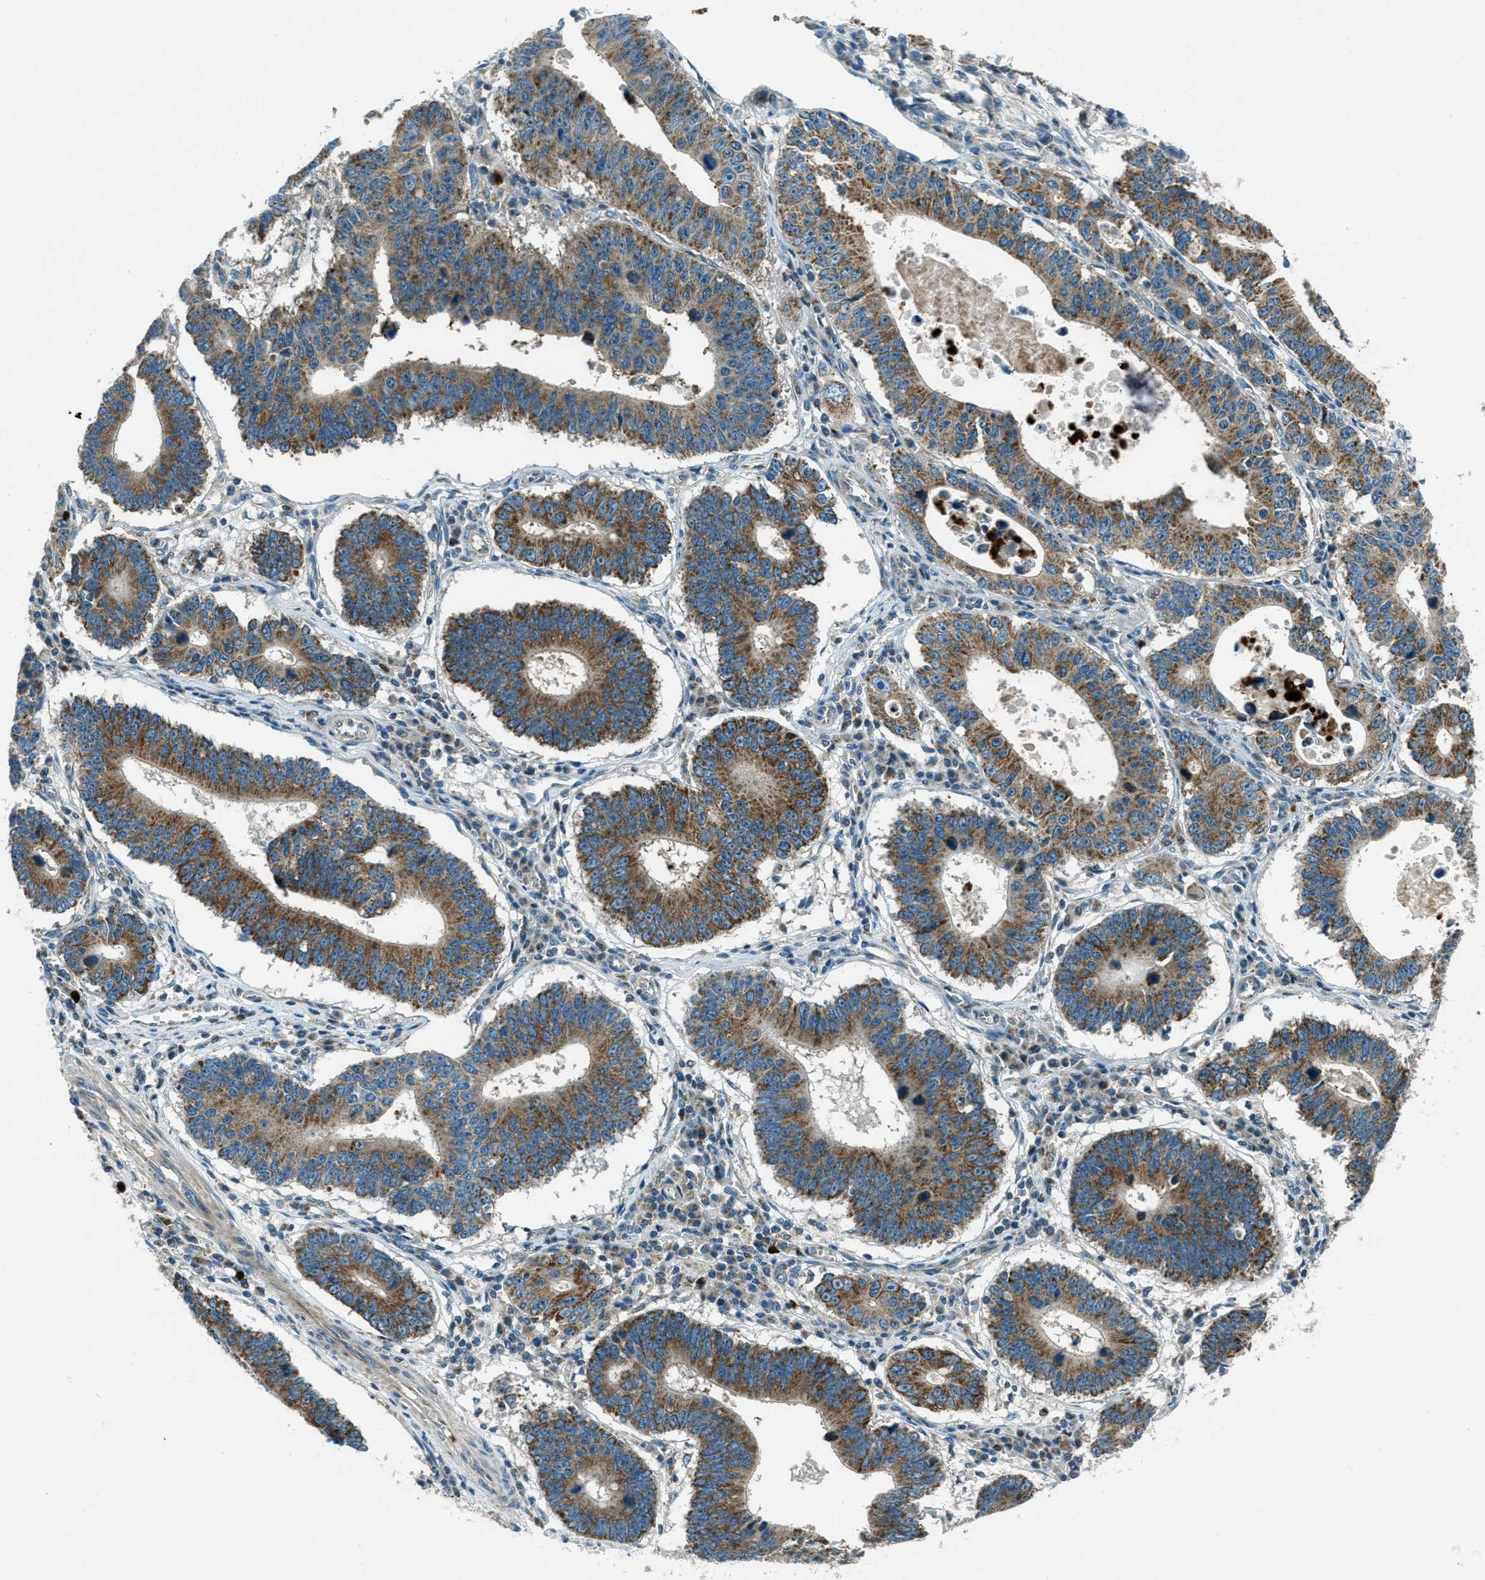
{"staining": {"intensity": "moderate", "quantity": ">75%", "location": "cytoplasmic/membranous"}, "tissue": "stomach cancer", "cell_type": "Tumor cells", "image_type": "cancer", "snomed": [{"axis": "morphology", "description": "Adenocarcinoma, NOS"}, {"axis": "topography", "description": "Stomach"}], "caption": "A high-resolution photomicrograph shows IHC staining of stomach adenocarcinoma, which displays moderate cytoplasmic/membranous expression in about >75% of tumor cells.", "gene": "FAR1", "patient": {"sex": "male", "age": 59}}